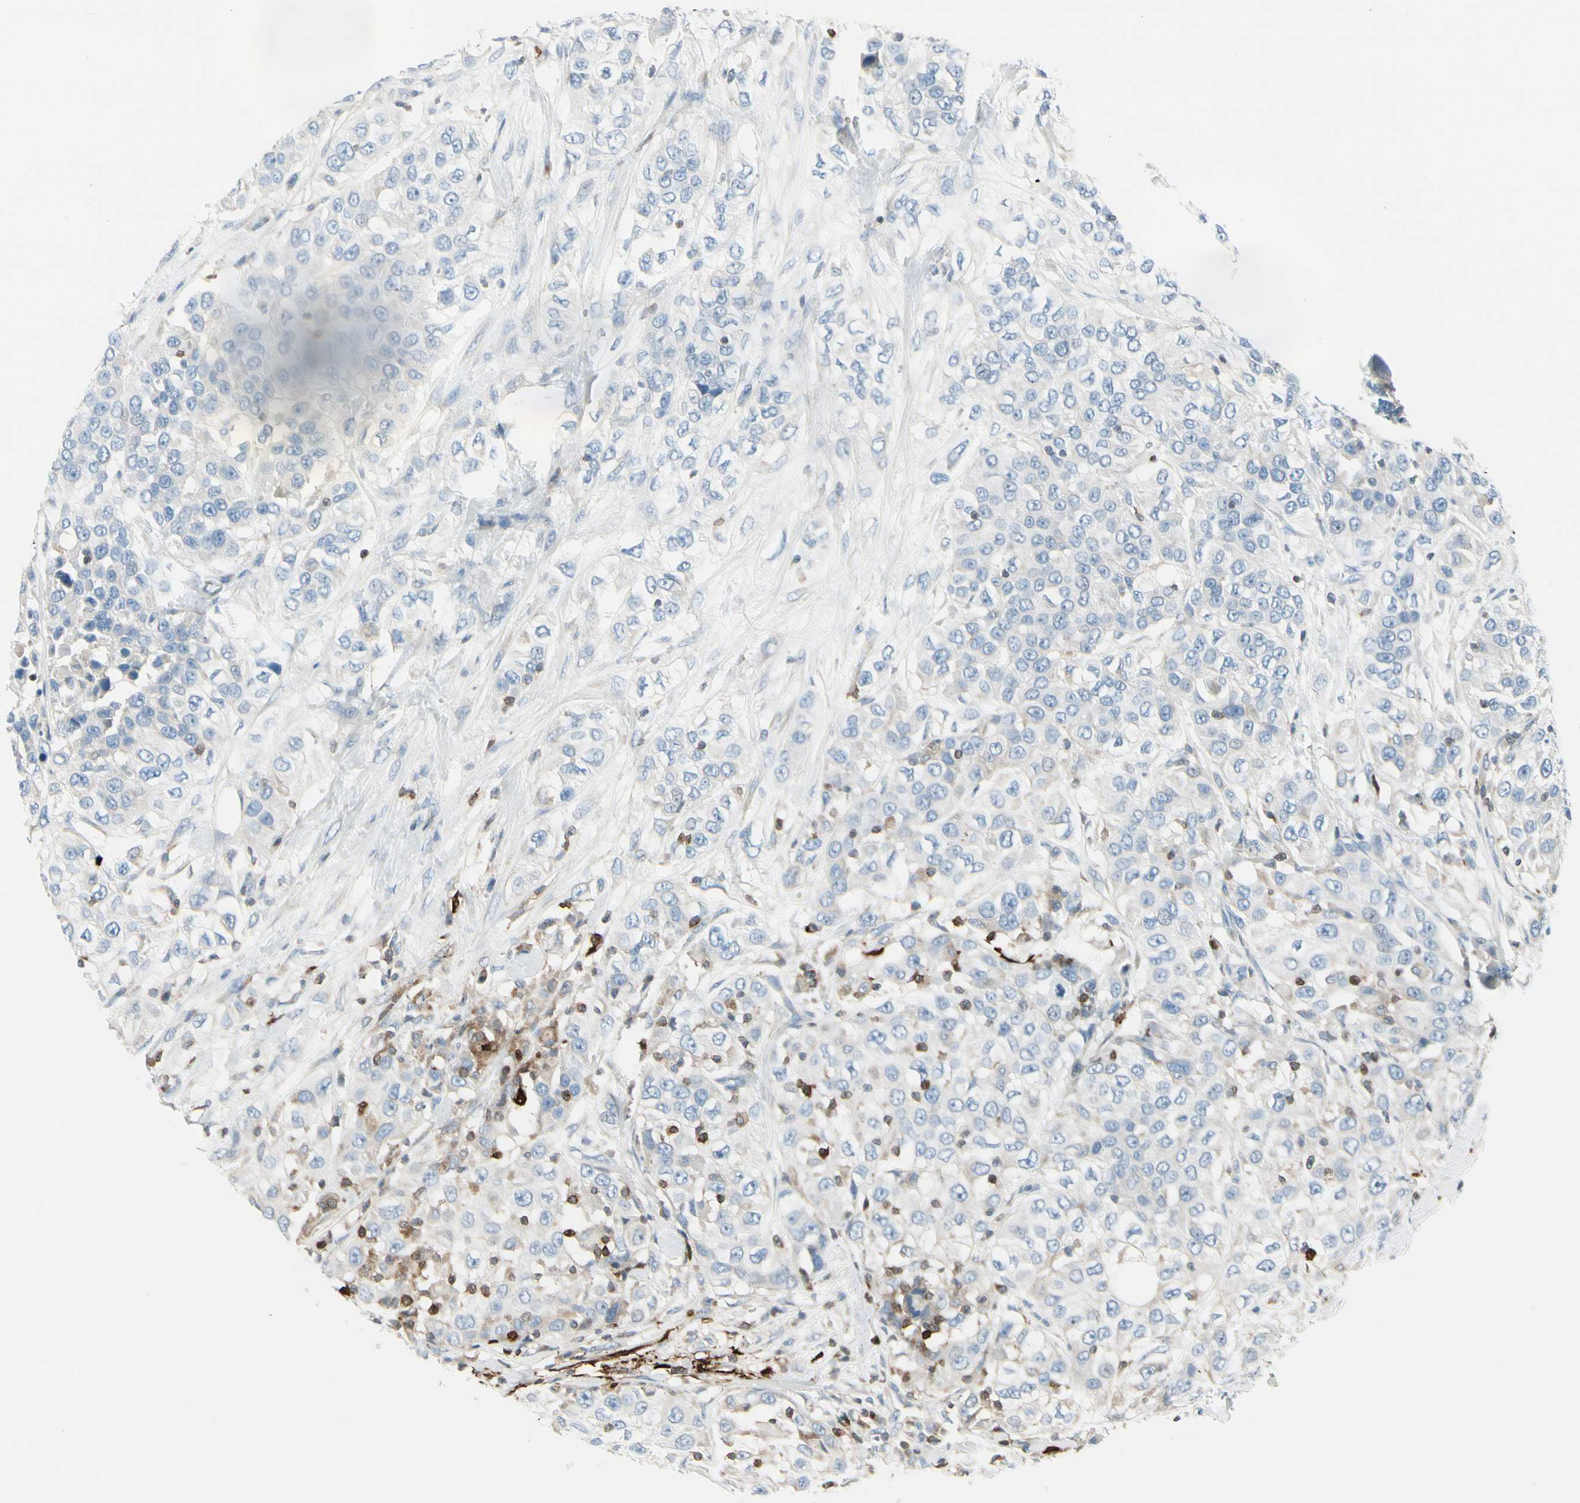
{"staining": {"intensity": "negative", "quantity": "none", "location": "none"}, "tissue": "urothelial cancer", "cell_type": "Tumor cells", "image_type": "cancer", "snomed": [{"axis": "morphology", "description": "Urothelial carcinoma, High grade"}, {"axis": "topography", "description": "Urinary bladder"}], "caption": "An immunohistochemistry (IHC) histopathology image of urothelial cancer is shown. There is no staining in tumor cells of urothelial cancer.", "gene": "TRAF1", "patient": {"sex": "female", "age": 80}}